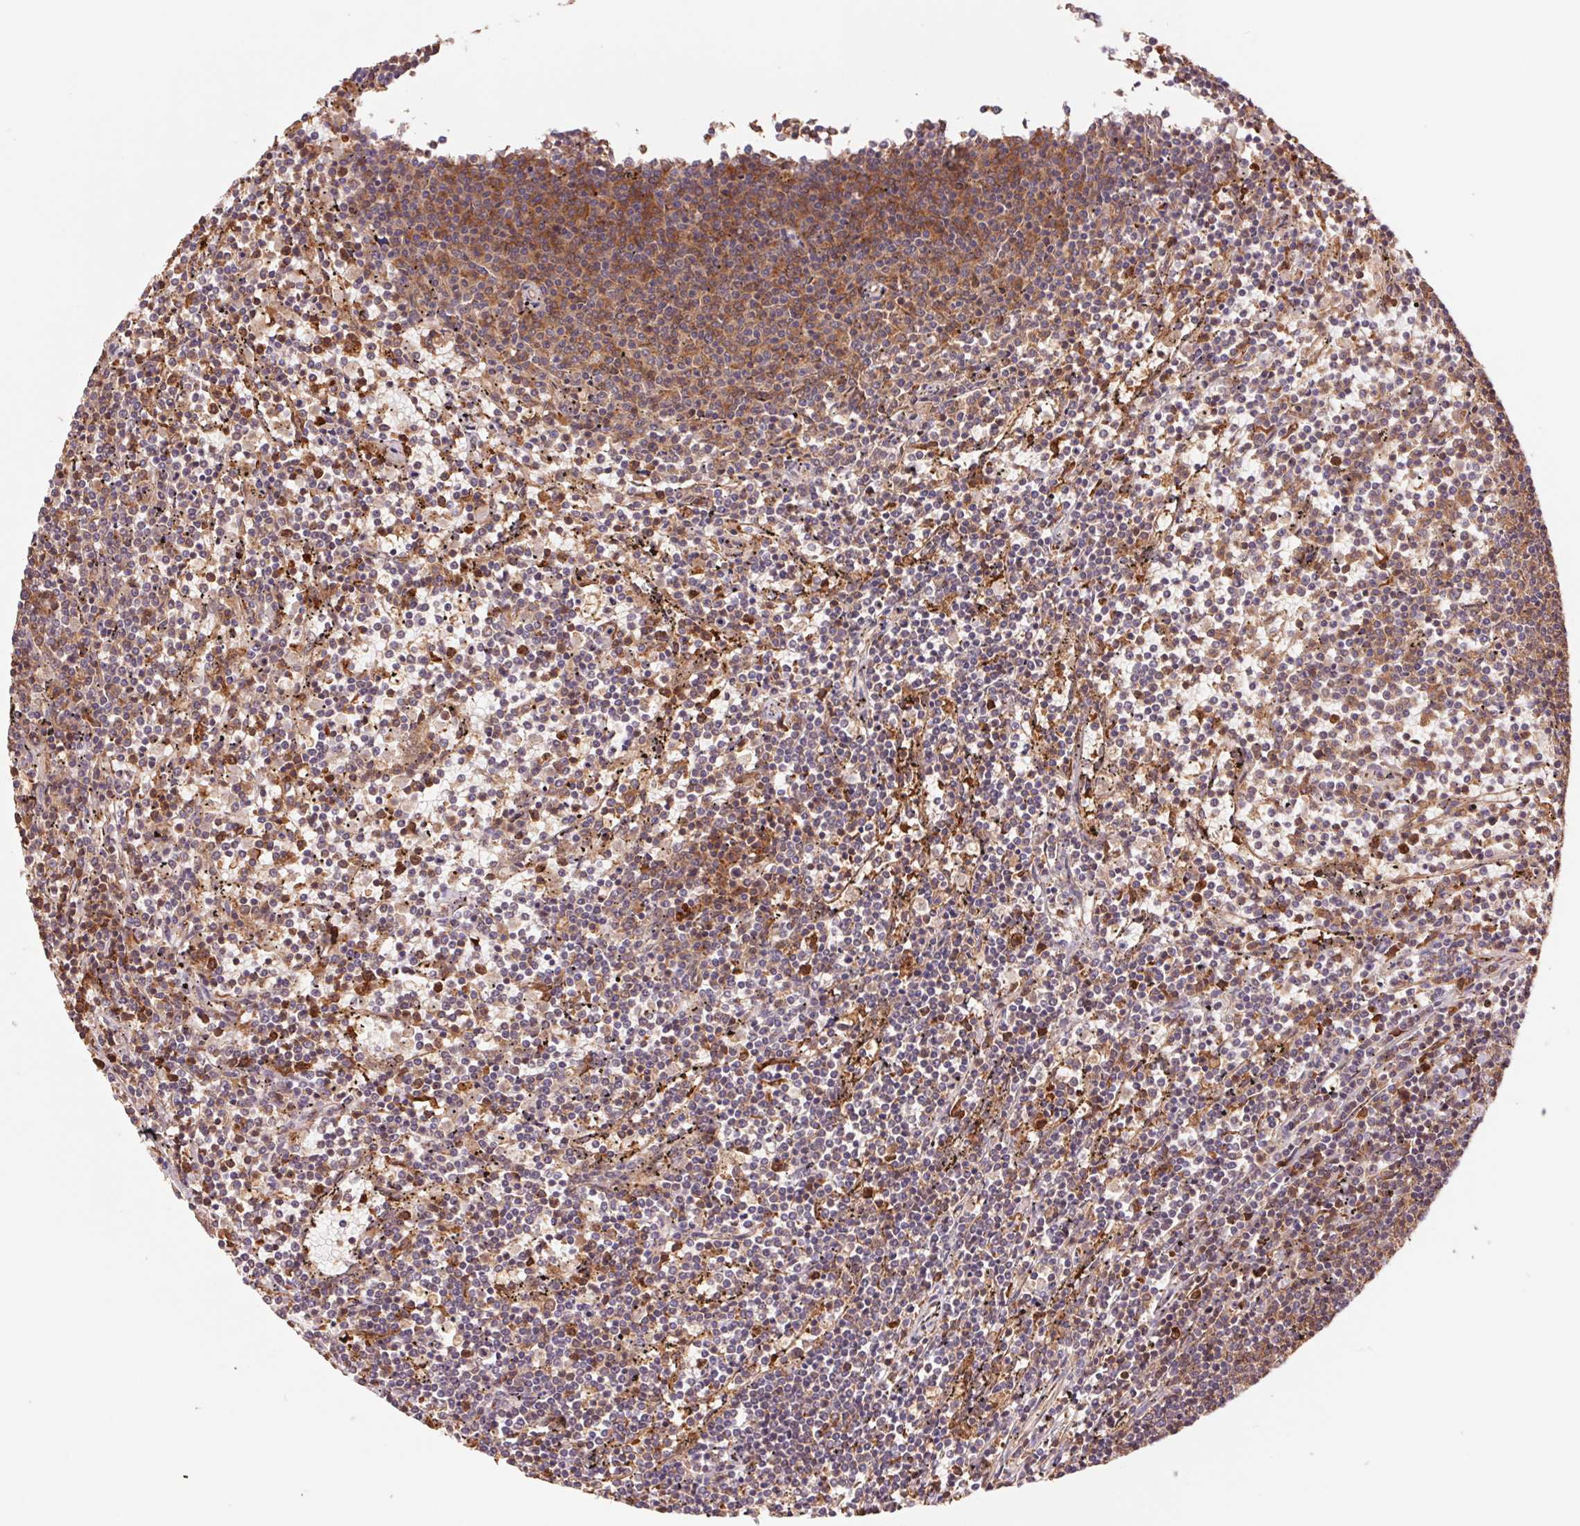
{"staining": {"intensity": "negative", "quantity": "none", "location": "none"}, "tissue": "lymphoma", "cell_type": "Tumor cells", "image_type": "cancer", "snomed": [{"axis": "morphology", "description": "Malignant lymphoma, non-Hodgkin's type, Low grade"}, {"axis": "topography", "description": "Spleen"}], "caption": "A high-resolution photomicrograph shows immunohistochemistry (IHC) staining of malignant lymphoma, non-Hodgkin's type (low-grade), which reveals no significant positivity in tumor cells. (Brightfield microscopy of DAB IHC at high magnification).", "gene": "URM1", "patient": {"sex": "female", "age": 50}}